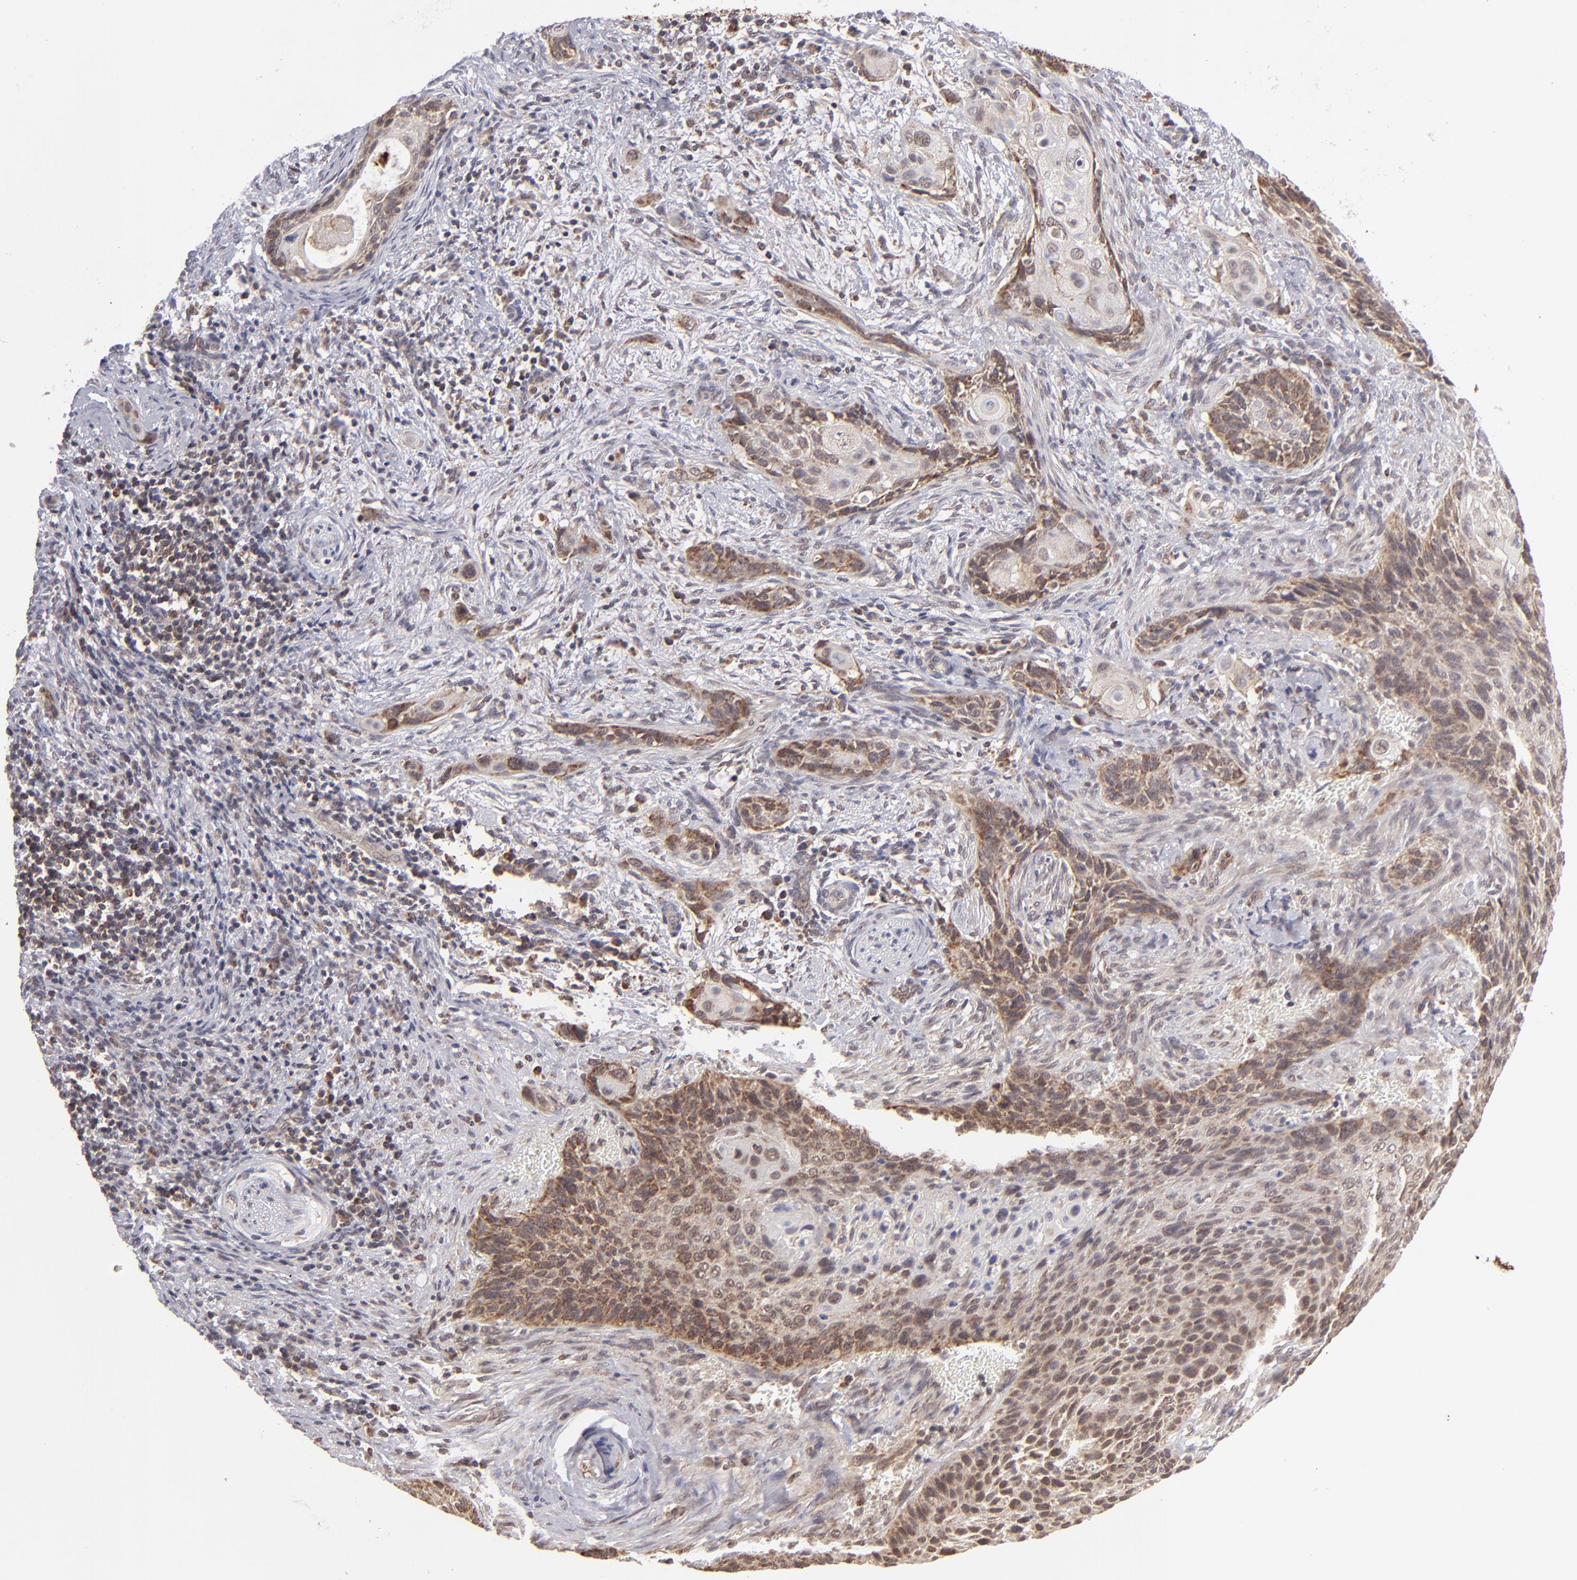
{"staining": {"intensity": "moderate", "quantity": "25%-75%", "location": "cytoplasmic/membranous"}, "tissue": "cervical cancer", "cell_type": "Tumor cells", "image_type": "cancer", "snomed": [{"axis": "morphology", "description": "Squamous cell carcinoma, NOS"}, {"axis": "topography", "description": "Cervix"}], "caption": "DAB immunohistochemical staining of human cervical cancer (squamous cell carcinoma) exhibits moderate cytoplasmic/membranous protein positivity in about 25%-75% of tumor cells.", "gene": "SLC15A1", "patient": {"sex": "female", "age": 33}}